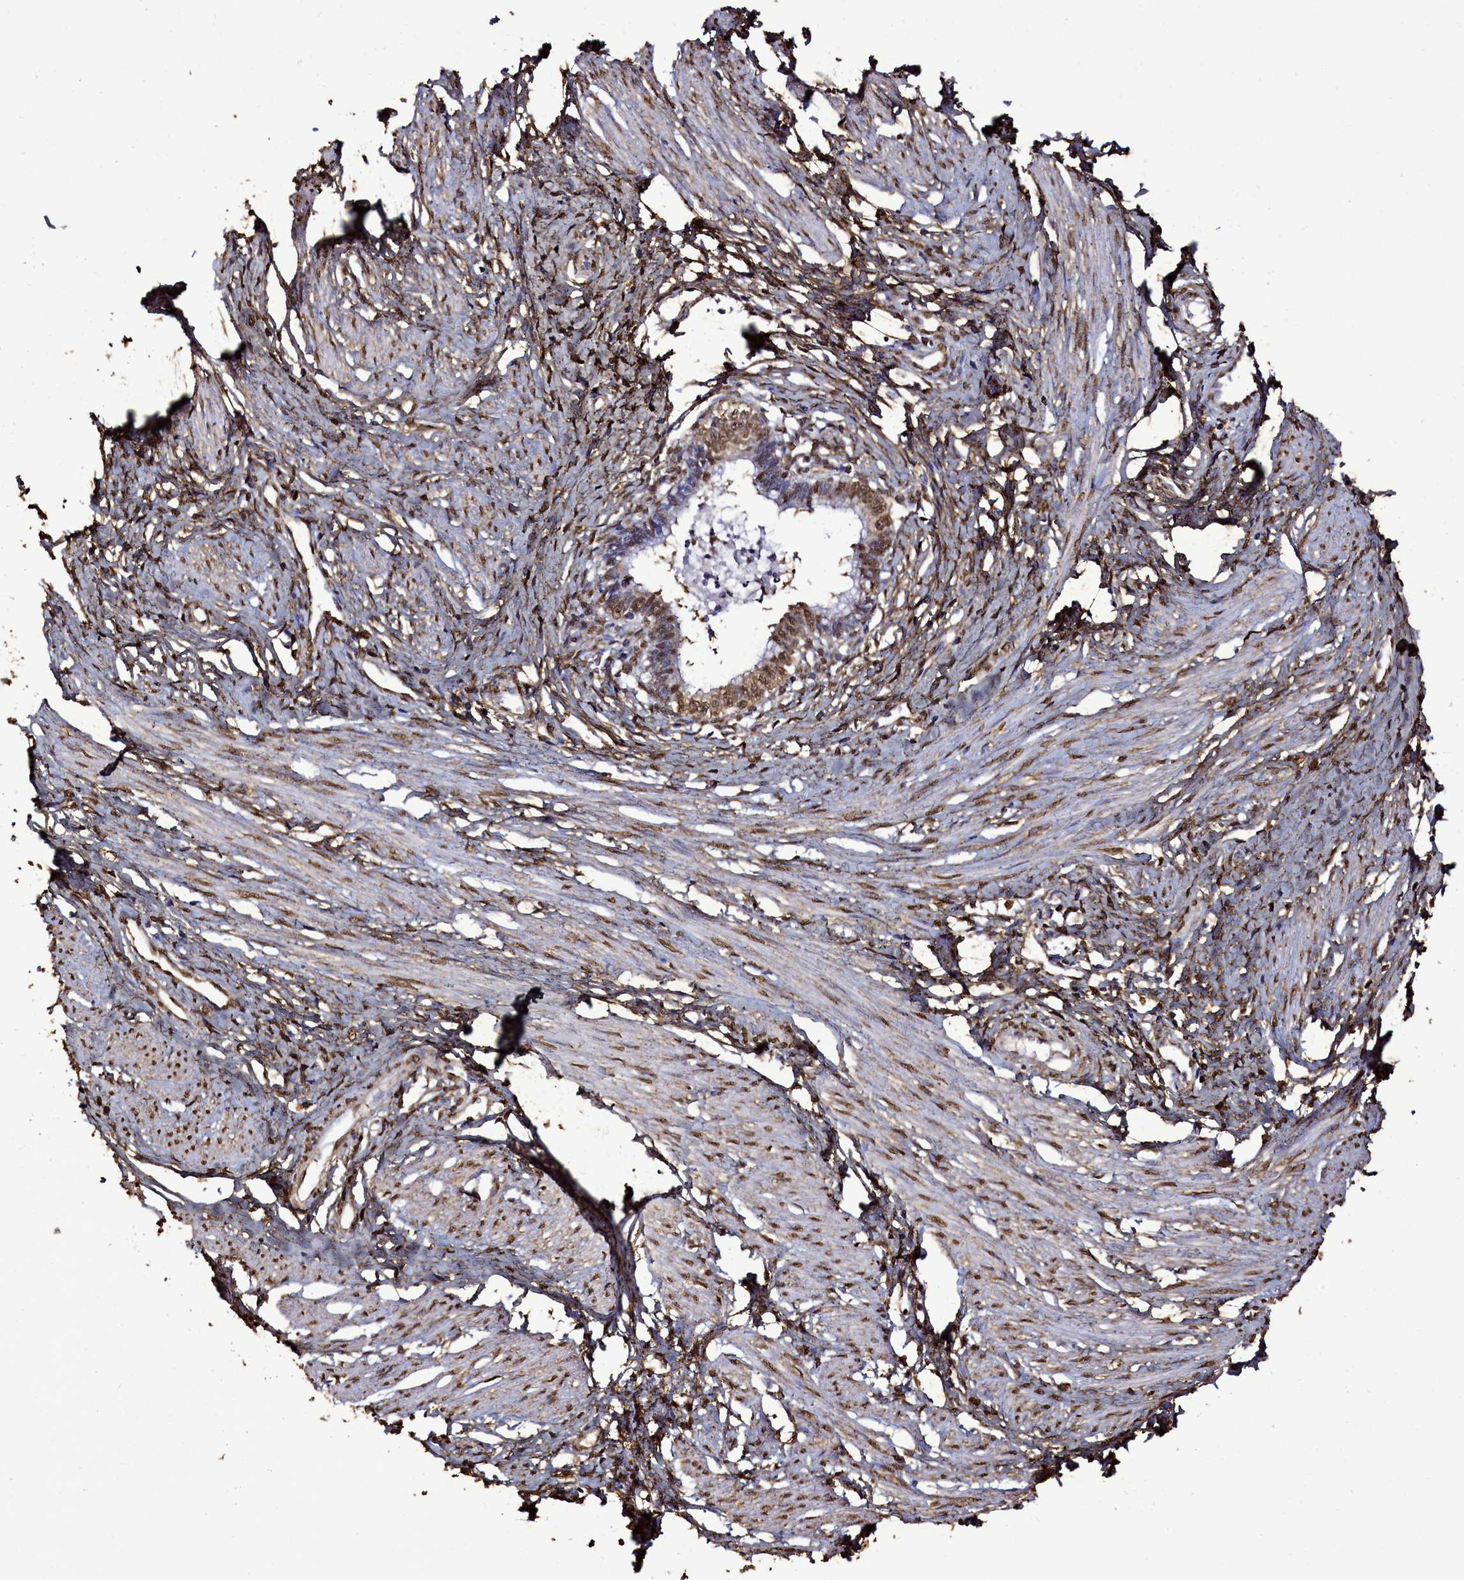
{"staining": {"intensity": "moderate", "quantity": ">75%", "location": "nuclear"}, "tissue": "cervical cancer", "cell_type": "Tumor cells", "image_type": "cancer", "snomed": [{"axis": "morphology", "description": "Adenocarcinoma, NOS"}, {"axis": "topography", "description": "Cervix"}], "caption": "Immunohistochemical staining of cervical cancer (adenocarcinoma) reveals medium levels of moderate nuclear expression in about >75% of tumor cells.", "gene": "TRIP6", "patient": {"sex": "female", "age": 36}}